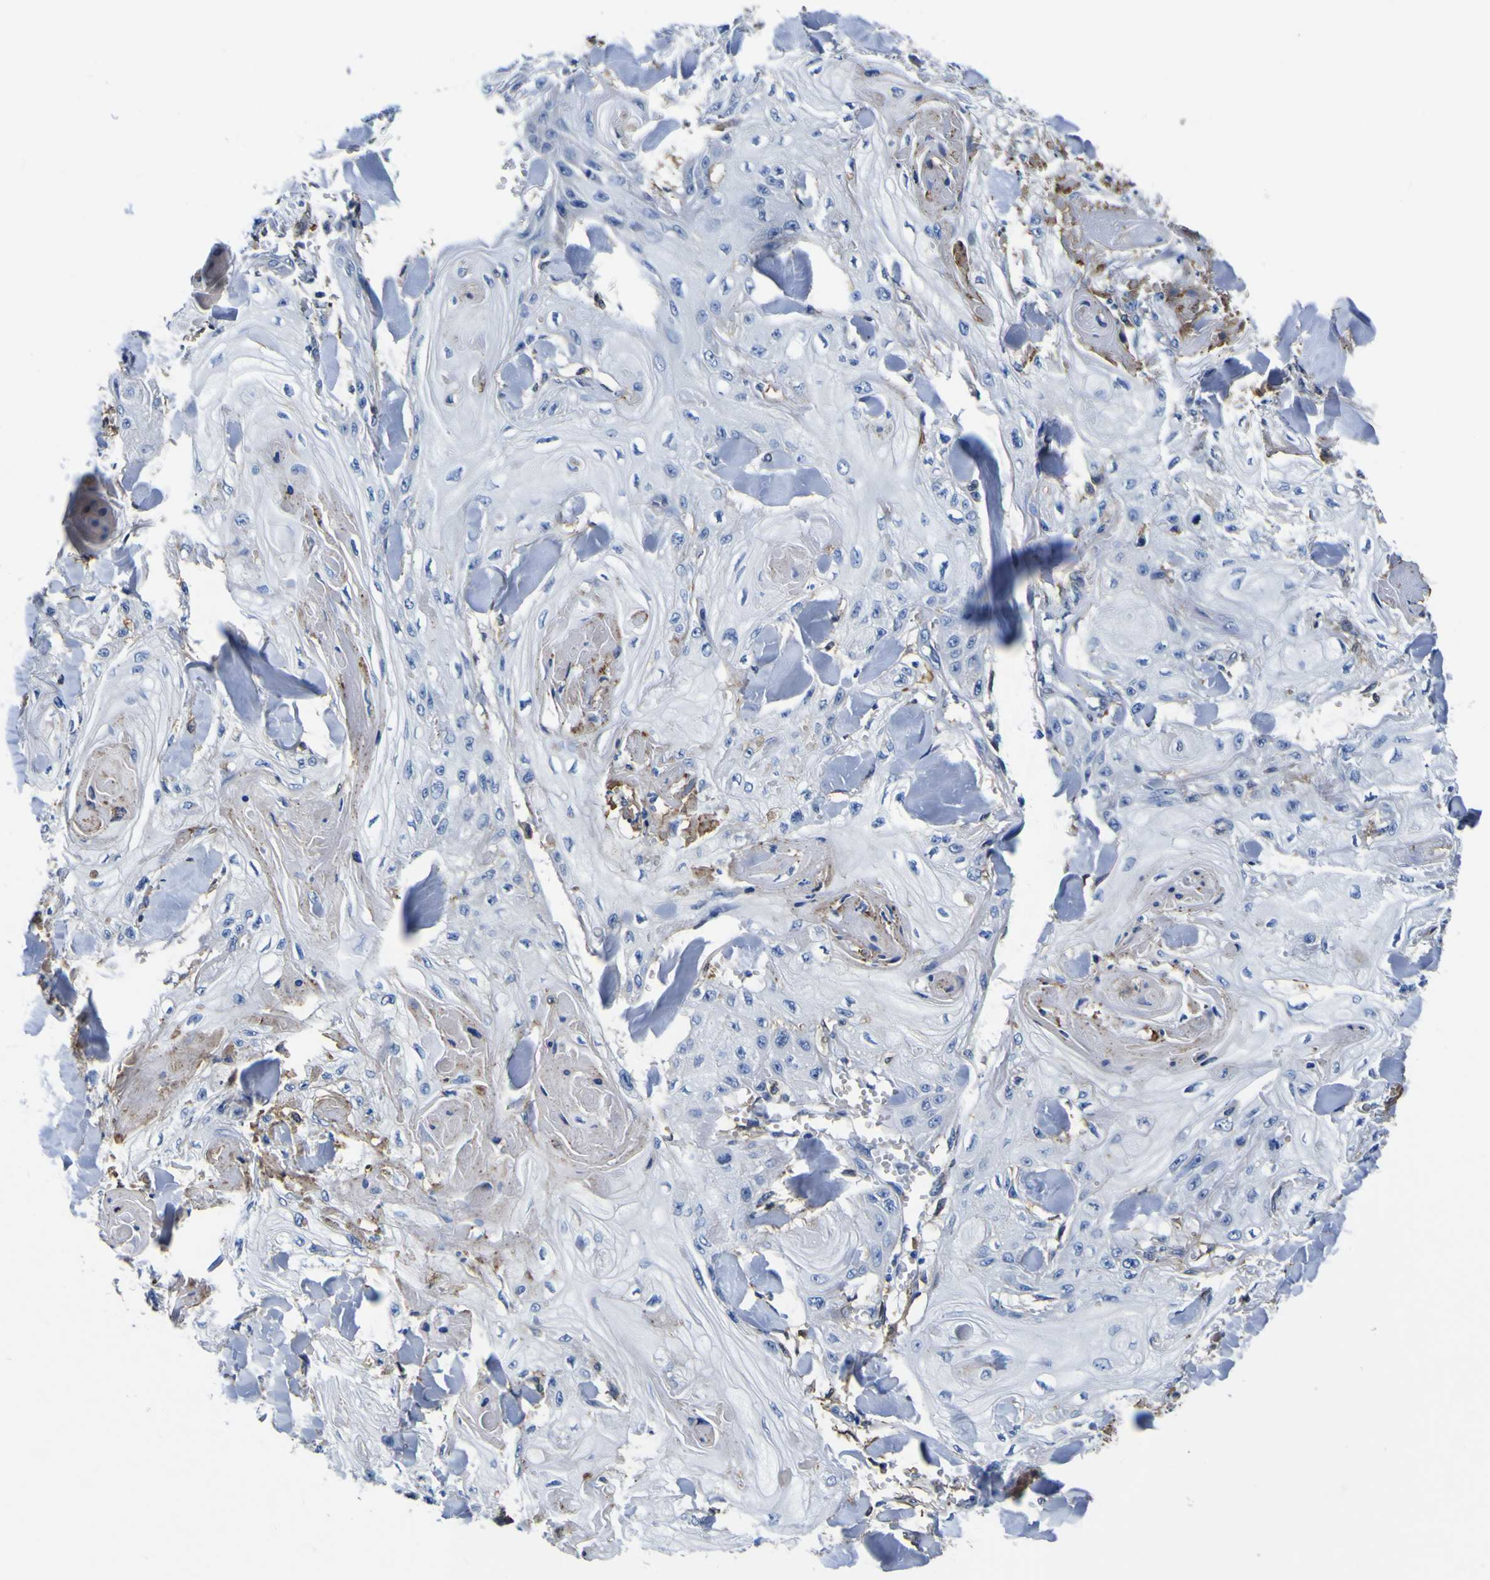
{"staining": {"intensity": "negative", "quantity": "none", "location": "none"}, "tissue": "skin cancer", "cell_type": "Tumor cells", "image_type": "cancer", "snomed": [{"axis": "morphology", "description": "Squamous cell carcinoma, NOS"}, {"axis": "topography", "description": "Skin"}], "caption": "DAB (3,3'-diaminobenzidine) immunohistochemical staining of human skin squamous cell carcinoma reveals no significant expression in tumor cells.", "gene": "PXDN", "patient": {"sex": "male", "age": 74}}